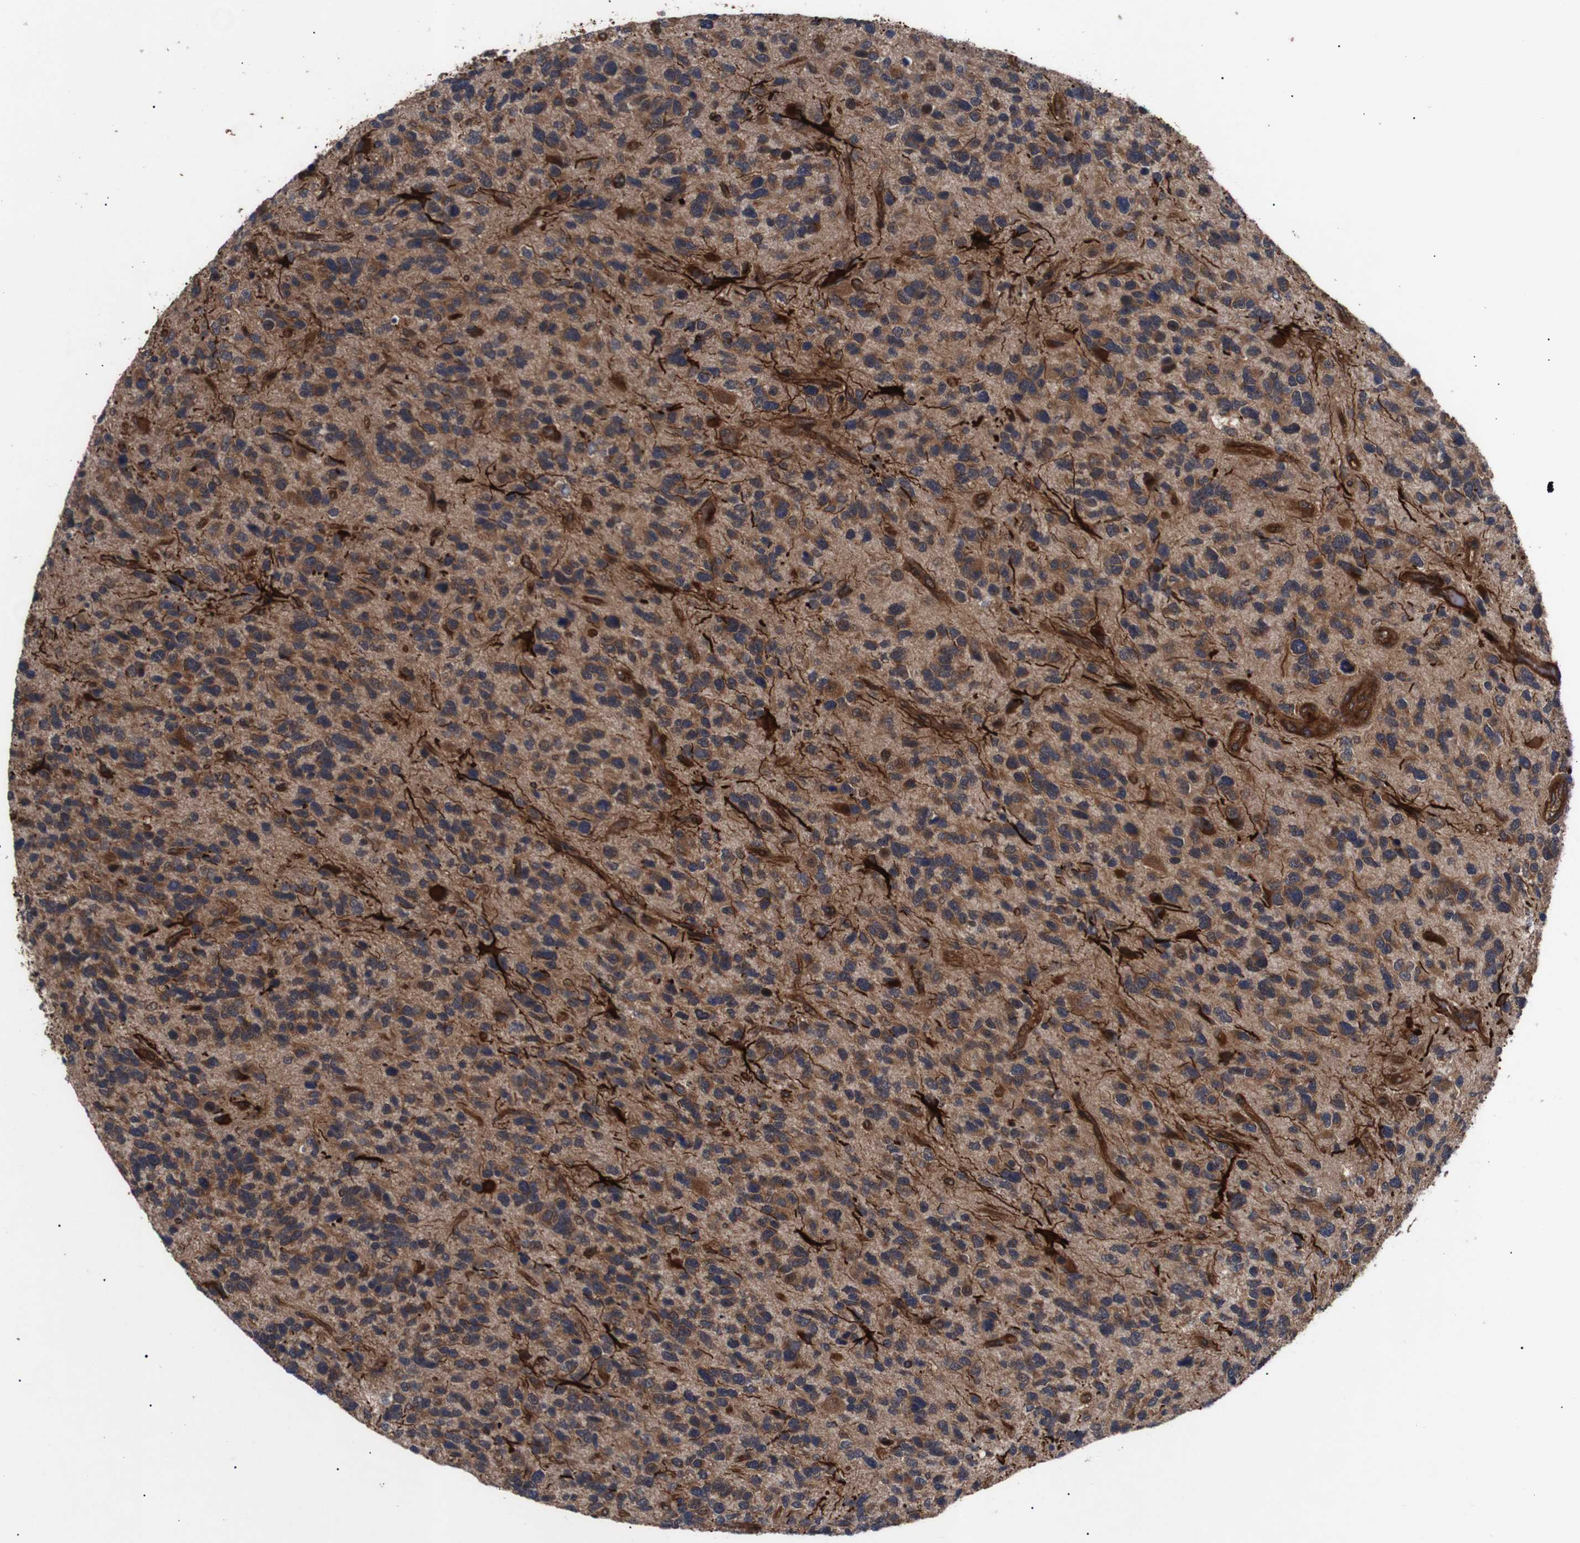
{"staining": {"intensity": "moderate", "quantity": ">75%", "location": "cytoplasmic/membranous"}, "tissue": "glioma", "cell_type": "Tumor cells", "image_type": "cancer", "snomed": [{"axis": "morphology", "description": "Glioma, malignant, High grade"}, {"axis": "topography", "description": "Brain"}], "caption": "Immunohistochemical staining of high-grade glioma (malignant) shows moderate cytoplasmic/membranous protein staining in about >75% of tumor cells.", "gene": "PAWR", "patient": {"sex": "female", "age": 58}}